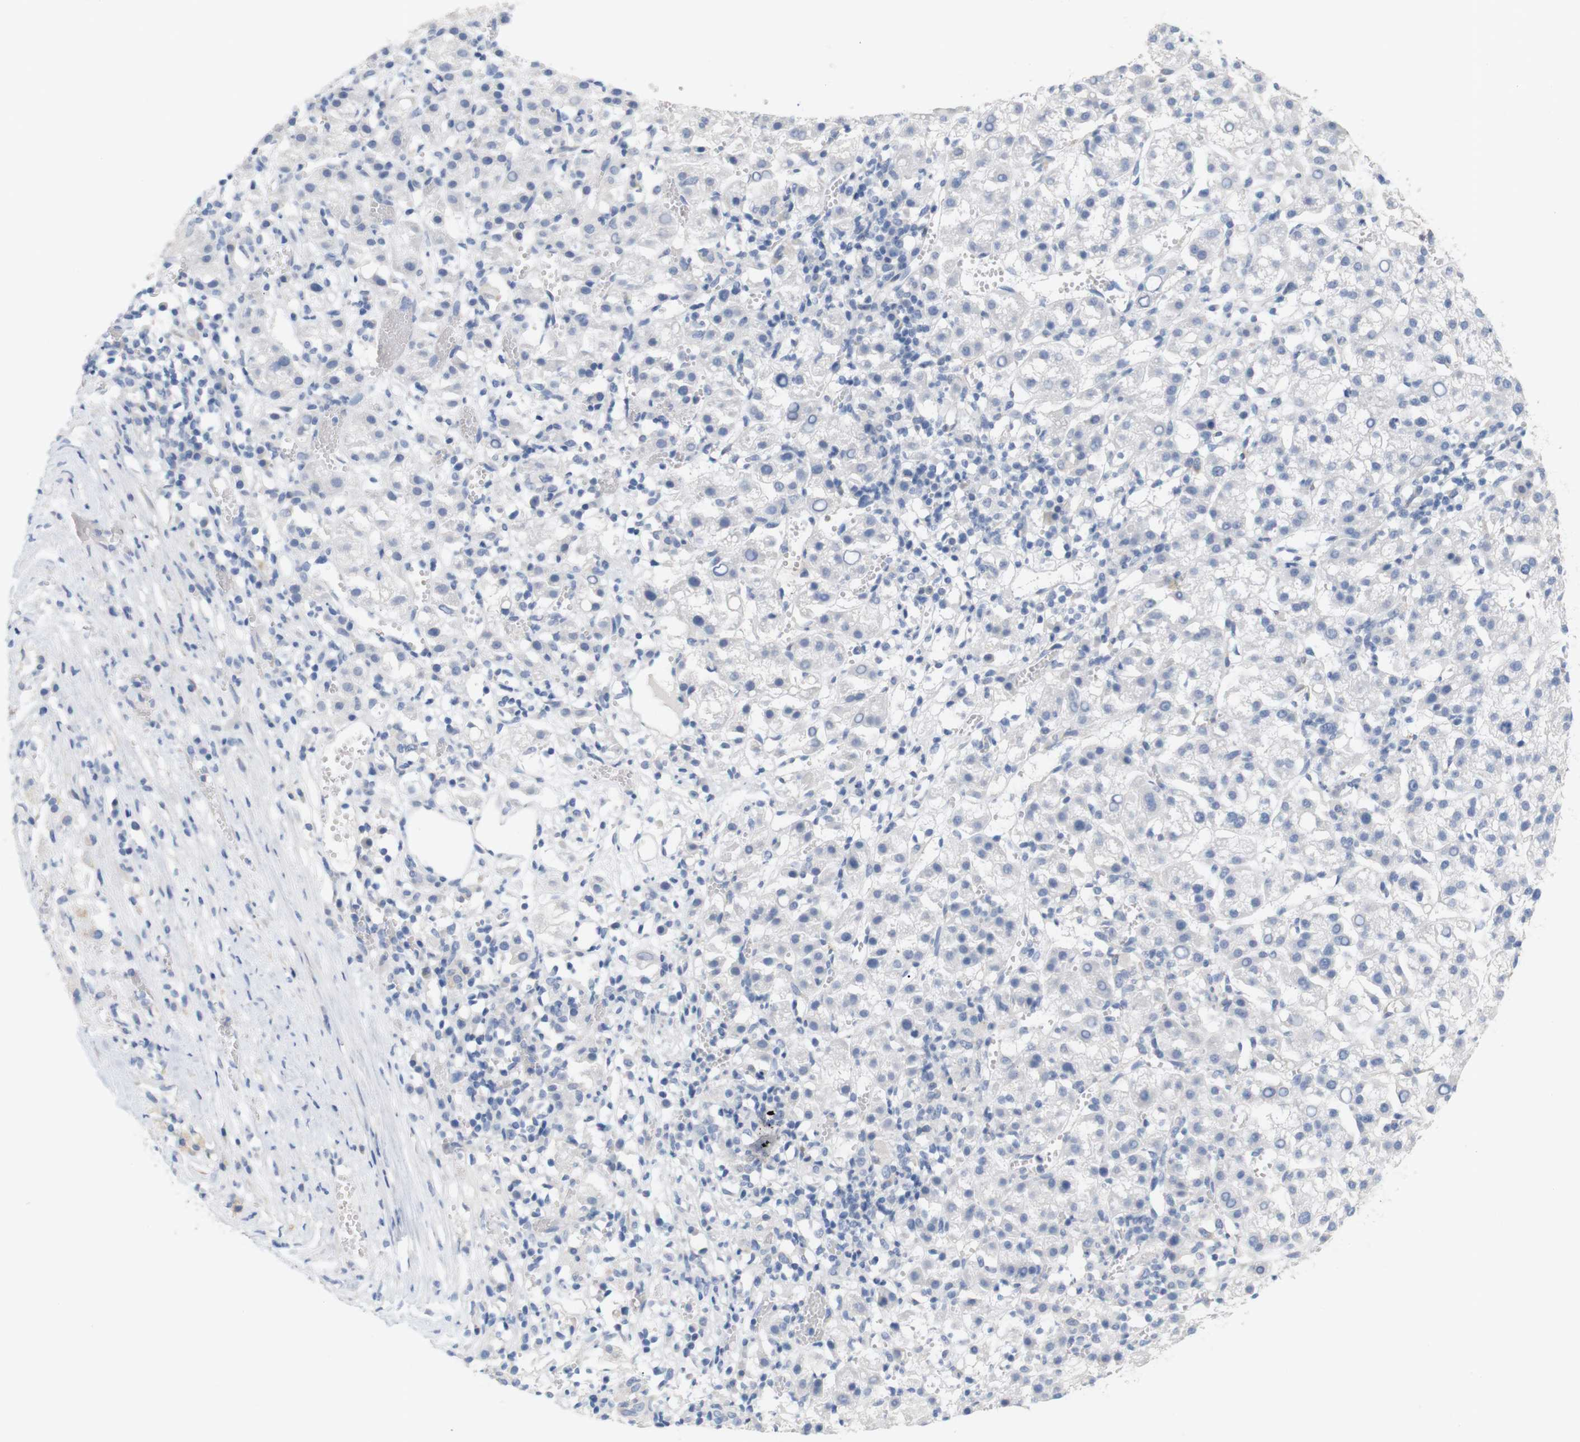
{"staining": {"intensity": "negative", "quantity": "none", "location": "none"}, "tissue": "liver cancer", "cell_type": "Tumor cells", "image_type": "cancer", "snomed": [{"axis": "morphology", "description": "Carcinoma, Hepatocellular, NOS"}, {"axis": "topography", "description": "Liver"}], "caption": "High power microscopy photomicrograph of an immunohistochemistry (IHC) image of hepatocellular carcinoma (liver), revealing no significant staining in tumor cells.", "gene": "ITPR1", "patient": {"sex": "female", "age": 58}}